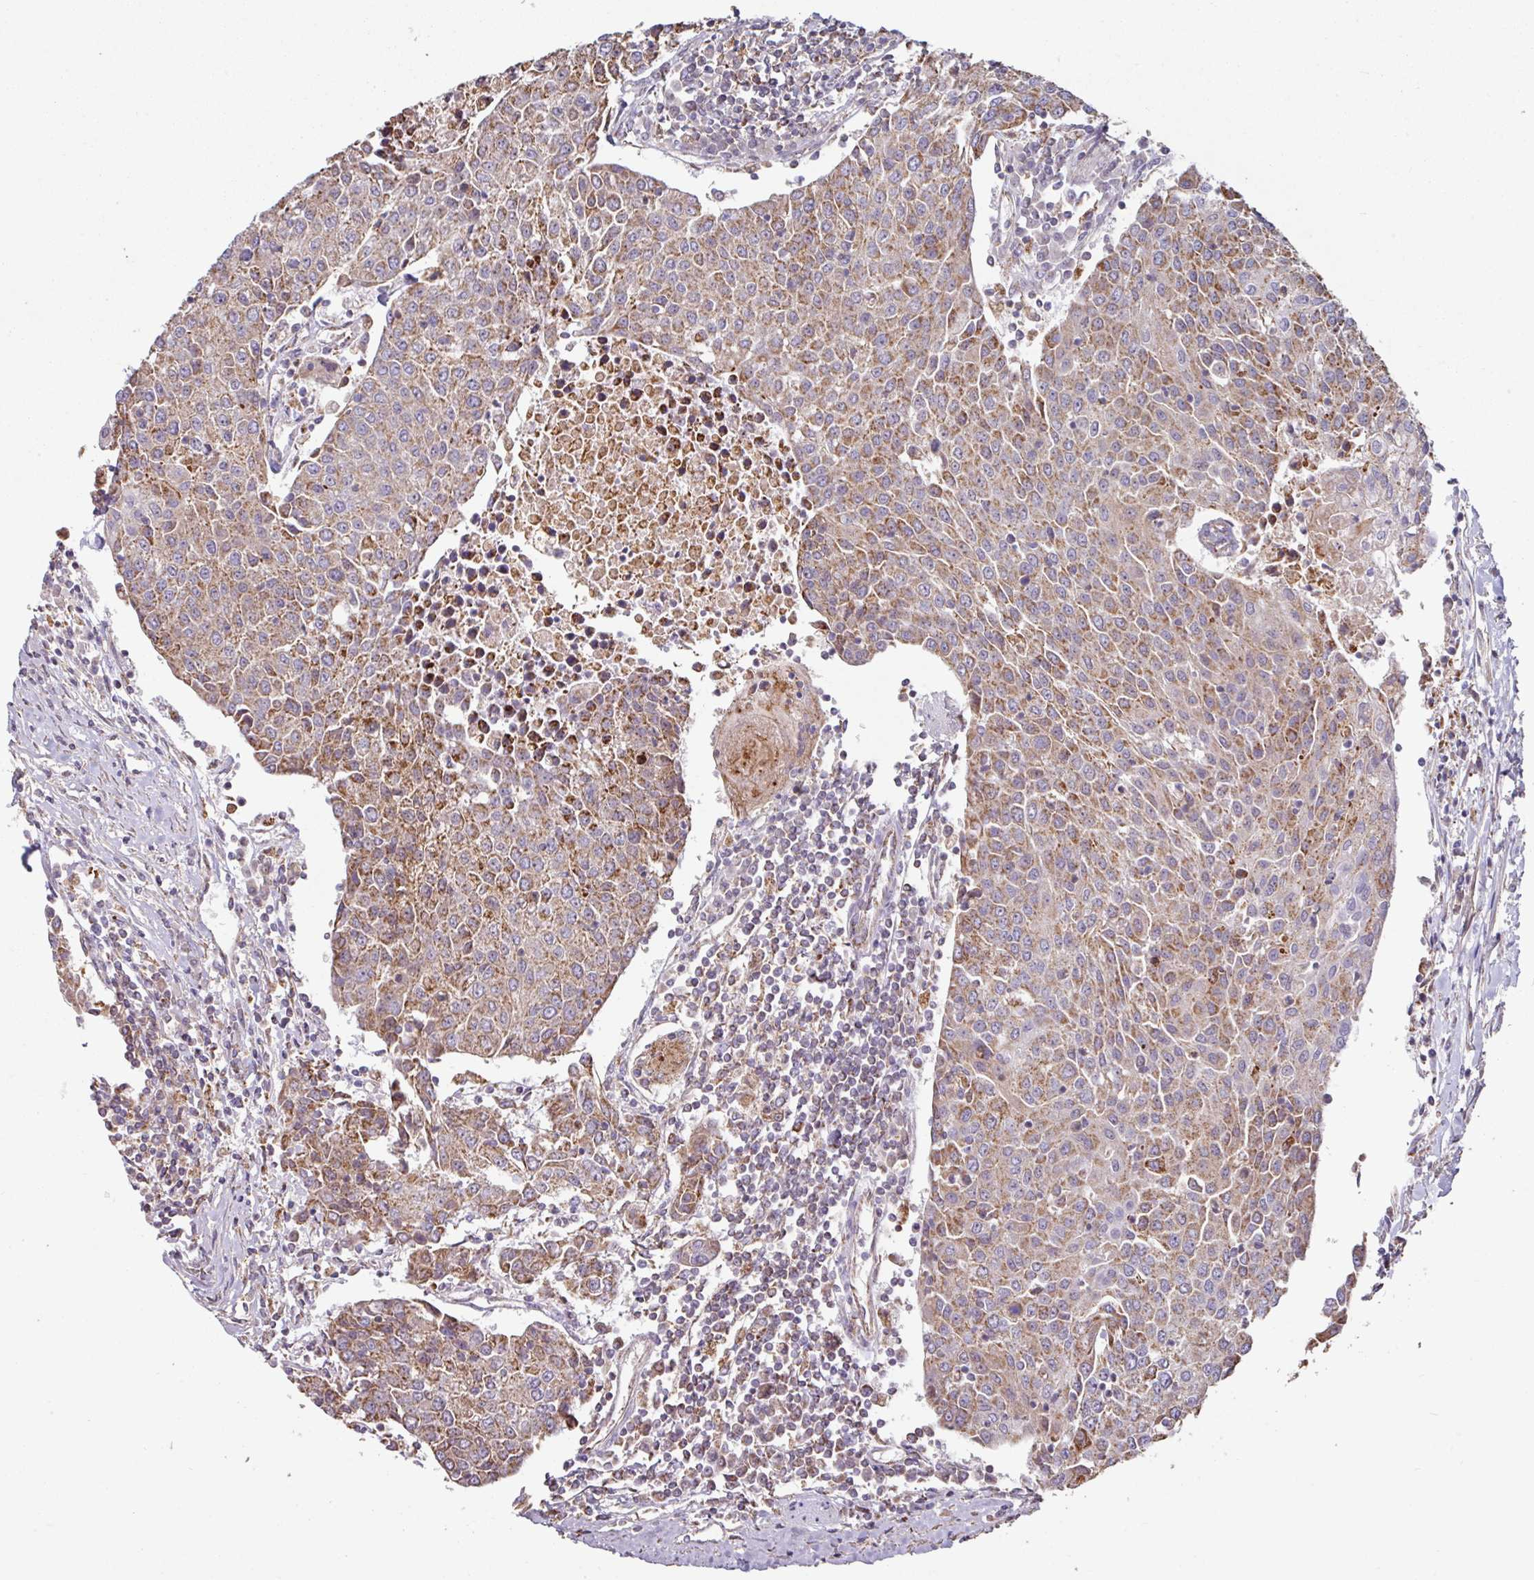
{"staining": {"intensity": "moderate", "quantity": ">75%", "location": "cytoplasmic/membranous"}, "tissue": "urothelial cancer", "cell_type": "Tumor cells", "image_type": "cancer", "snomed": [{"axis": "morphology", "description": "Urothelial carcinoma, High grade"}, {"axis": "topography", "description": "Urinary bladder"}], "caption": "Urothelial cancer tissue shows moderate cytoplasmic/membranous staining in about >75% of tumor cells", "gene": "OR2D3", "patient": {"sex": "female", "age": 85}}